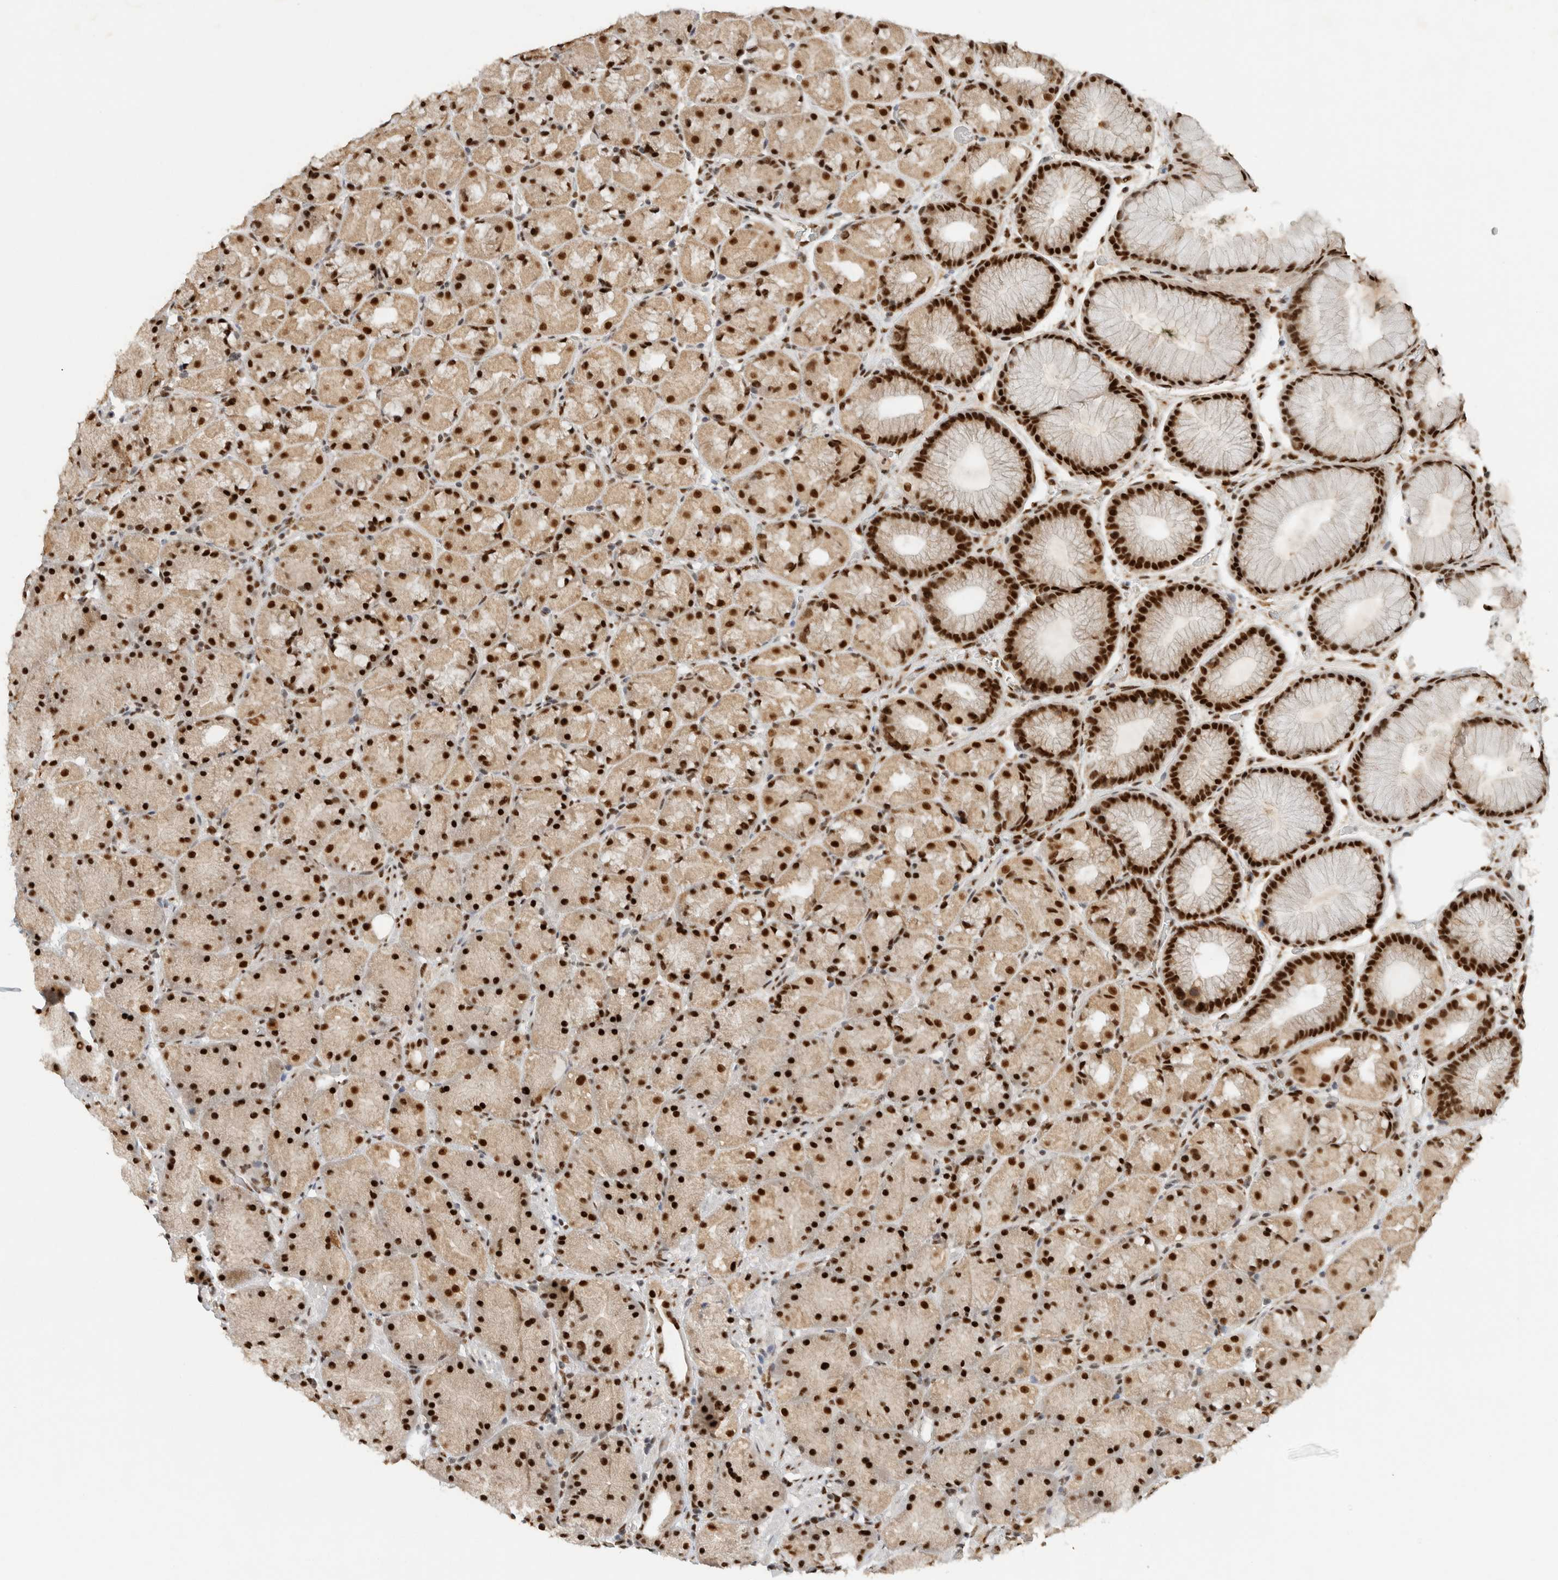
{"staining": {"intensity": "strong", "quantity": ">75%", "location": "cytoplasmic/membranous,nuclear"}, "tissue": "stomach", "cell_type": "Glandular cells", "image_type": "normal", "snomed": [{"axis": "morphology", "description": "Normal tissue, NOS"}, {"axis": "topography", "description": "Stomach, upper"}, {"axis": "topography", "description": "Stomach"}], "caption": "Glandular cells demonstrate high levels of strong cytoplasmic/membranous,nuclear staining in approximately >75% of cells in benign stomach.", "gene": "DDX42", "patient": {"sex": "male", "age": 48}}